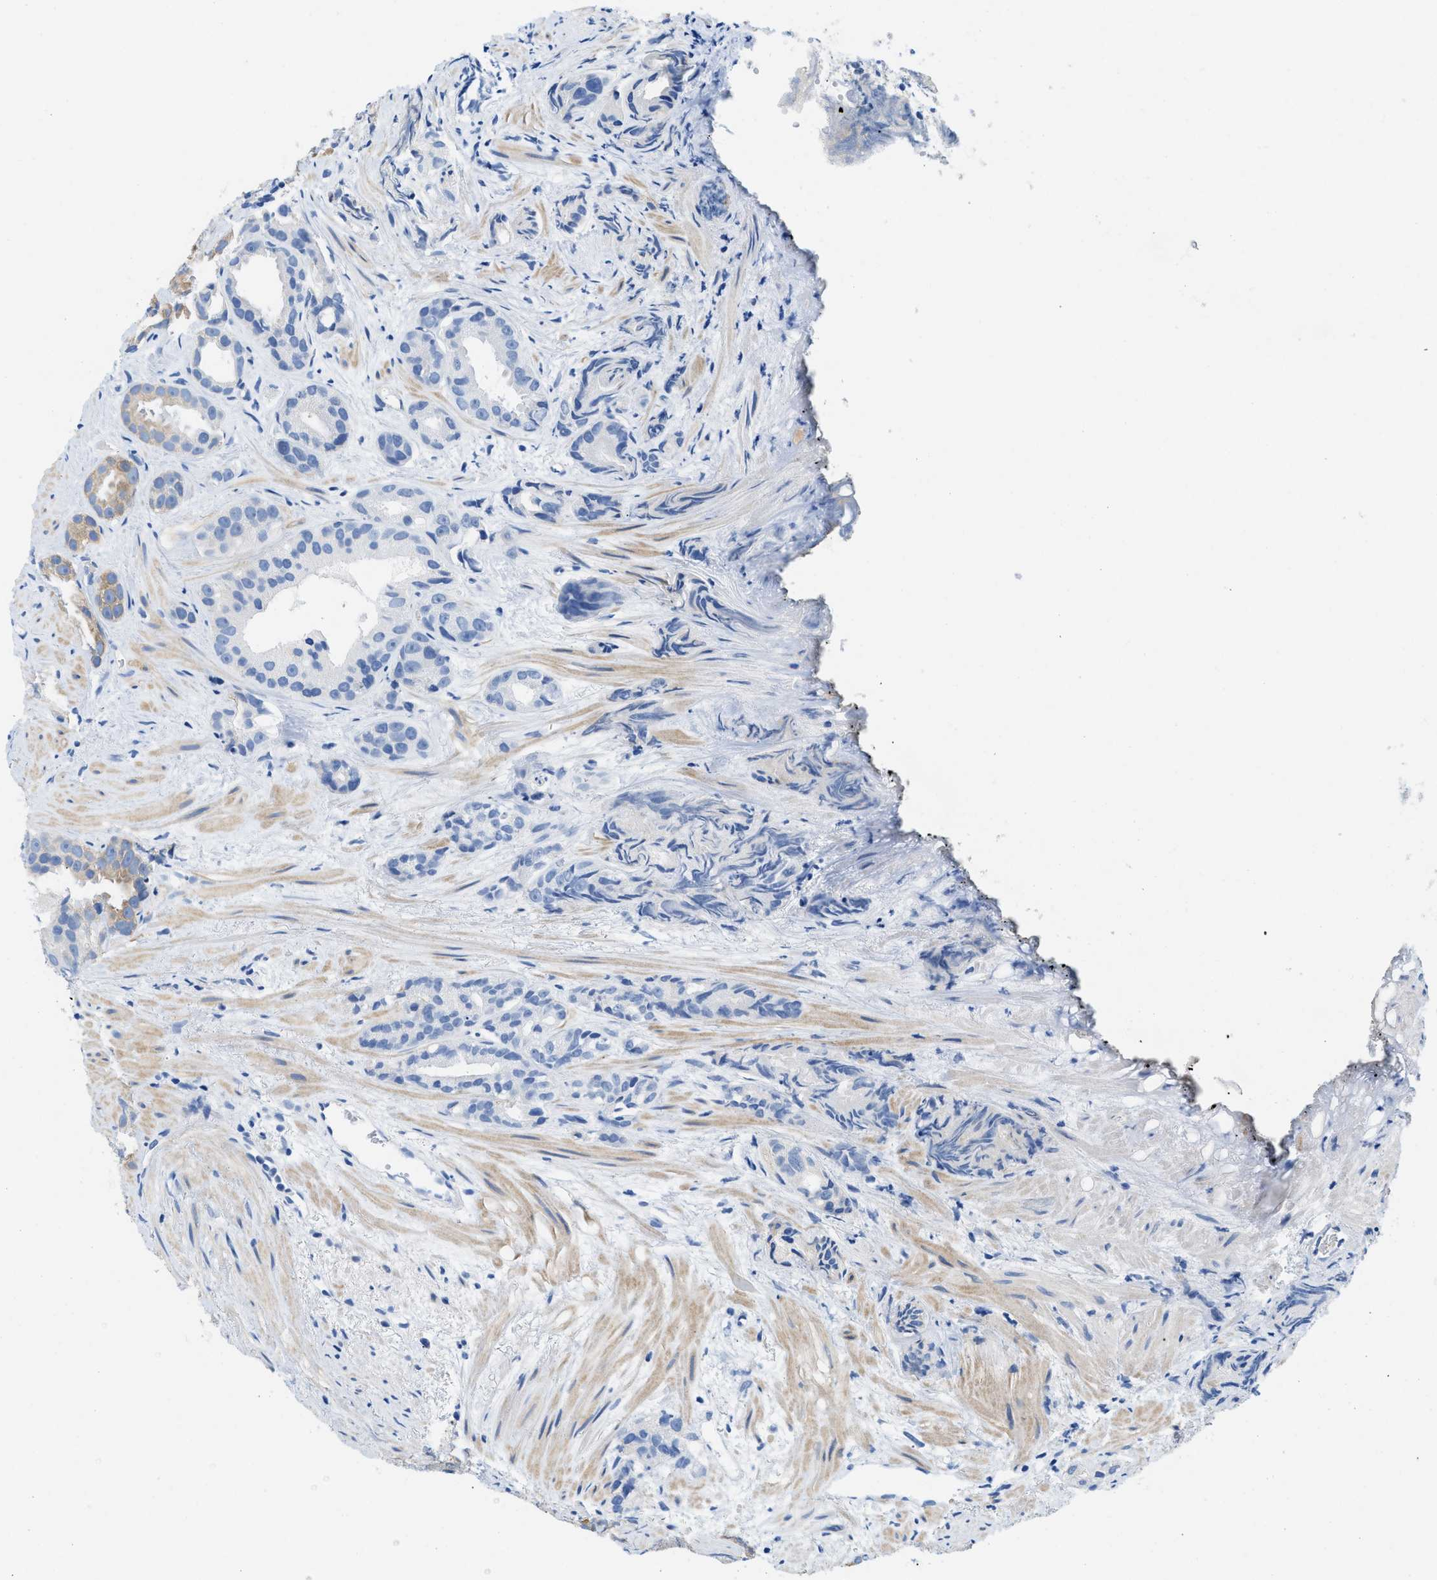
{"staining": {"intensity": "weak", "quantity": "25%-75%", "location": "cytoplasmic/membranous"}, "tissue": "prostate cancer", "cell_type": "Tumor cells", "image_type": "cancer", "snomed": [{"axis": "morphology", "description": "Adenocarcinoma, Low grade"}, {"axis": "topography", "description": "Prostate"}], "caption": "Weak cytoplasmic/membranous staining for a protein is present in about 25%-75% of tumor cells of prostate cancer using immunohistochemistry (IHC).", "gene": "BPGM", "patient": {"sex": "male", "age": 89}}